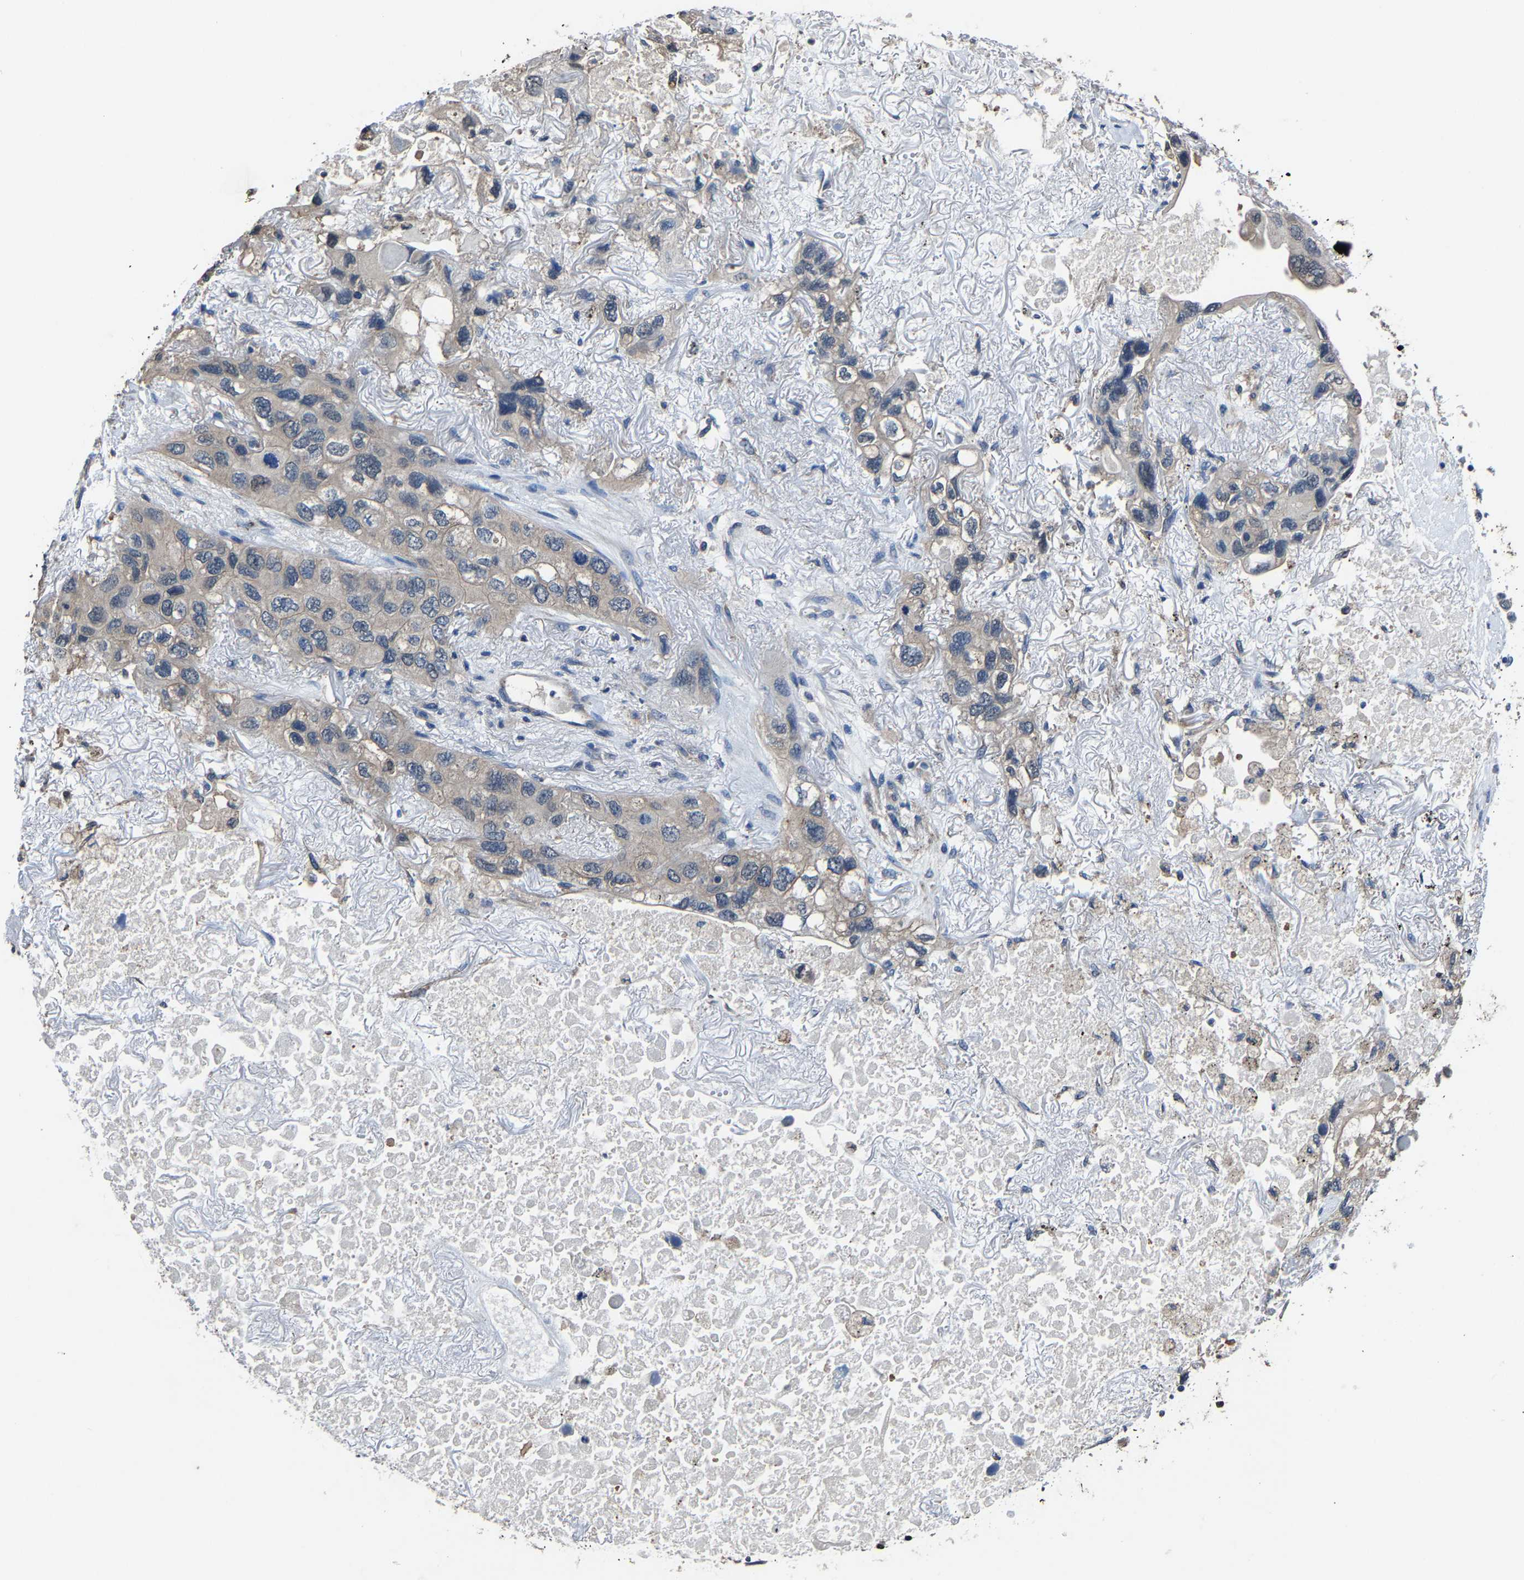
{"staining": {"intensity": "moderate", "quantity": "25%-75%", "location": "cytoplasmic/membranous"}, "tissue": "lung cancer", "cell_type": "Tumor cells", "image_type": "cancer", "snomed": [{"axis": "morphology", "description": "Squamous cell carcinoma, NOS"}, {"axis": "topography", "description": "Lung"}], "caption": "A high-resolution photomicrograph shows immunohistochemistry staining of squamous cell carcinoma (lung), which demonstrates moderate cytoplasmic/membranous positivity in about 25%-75% of tumor cells.", "gene": "STRBP", "patient": {"sex": "female", "age": 73}}